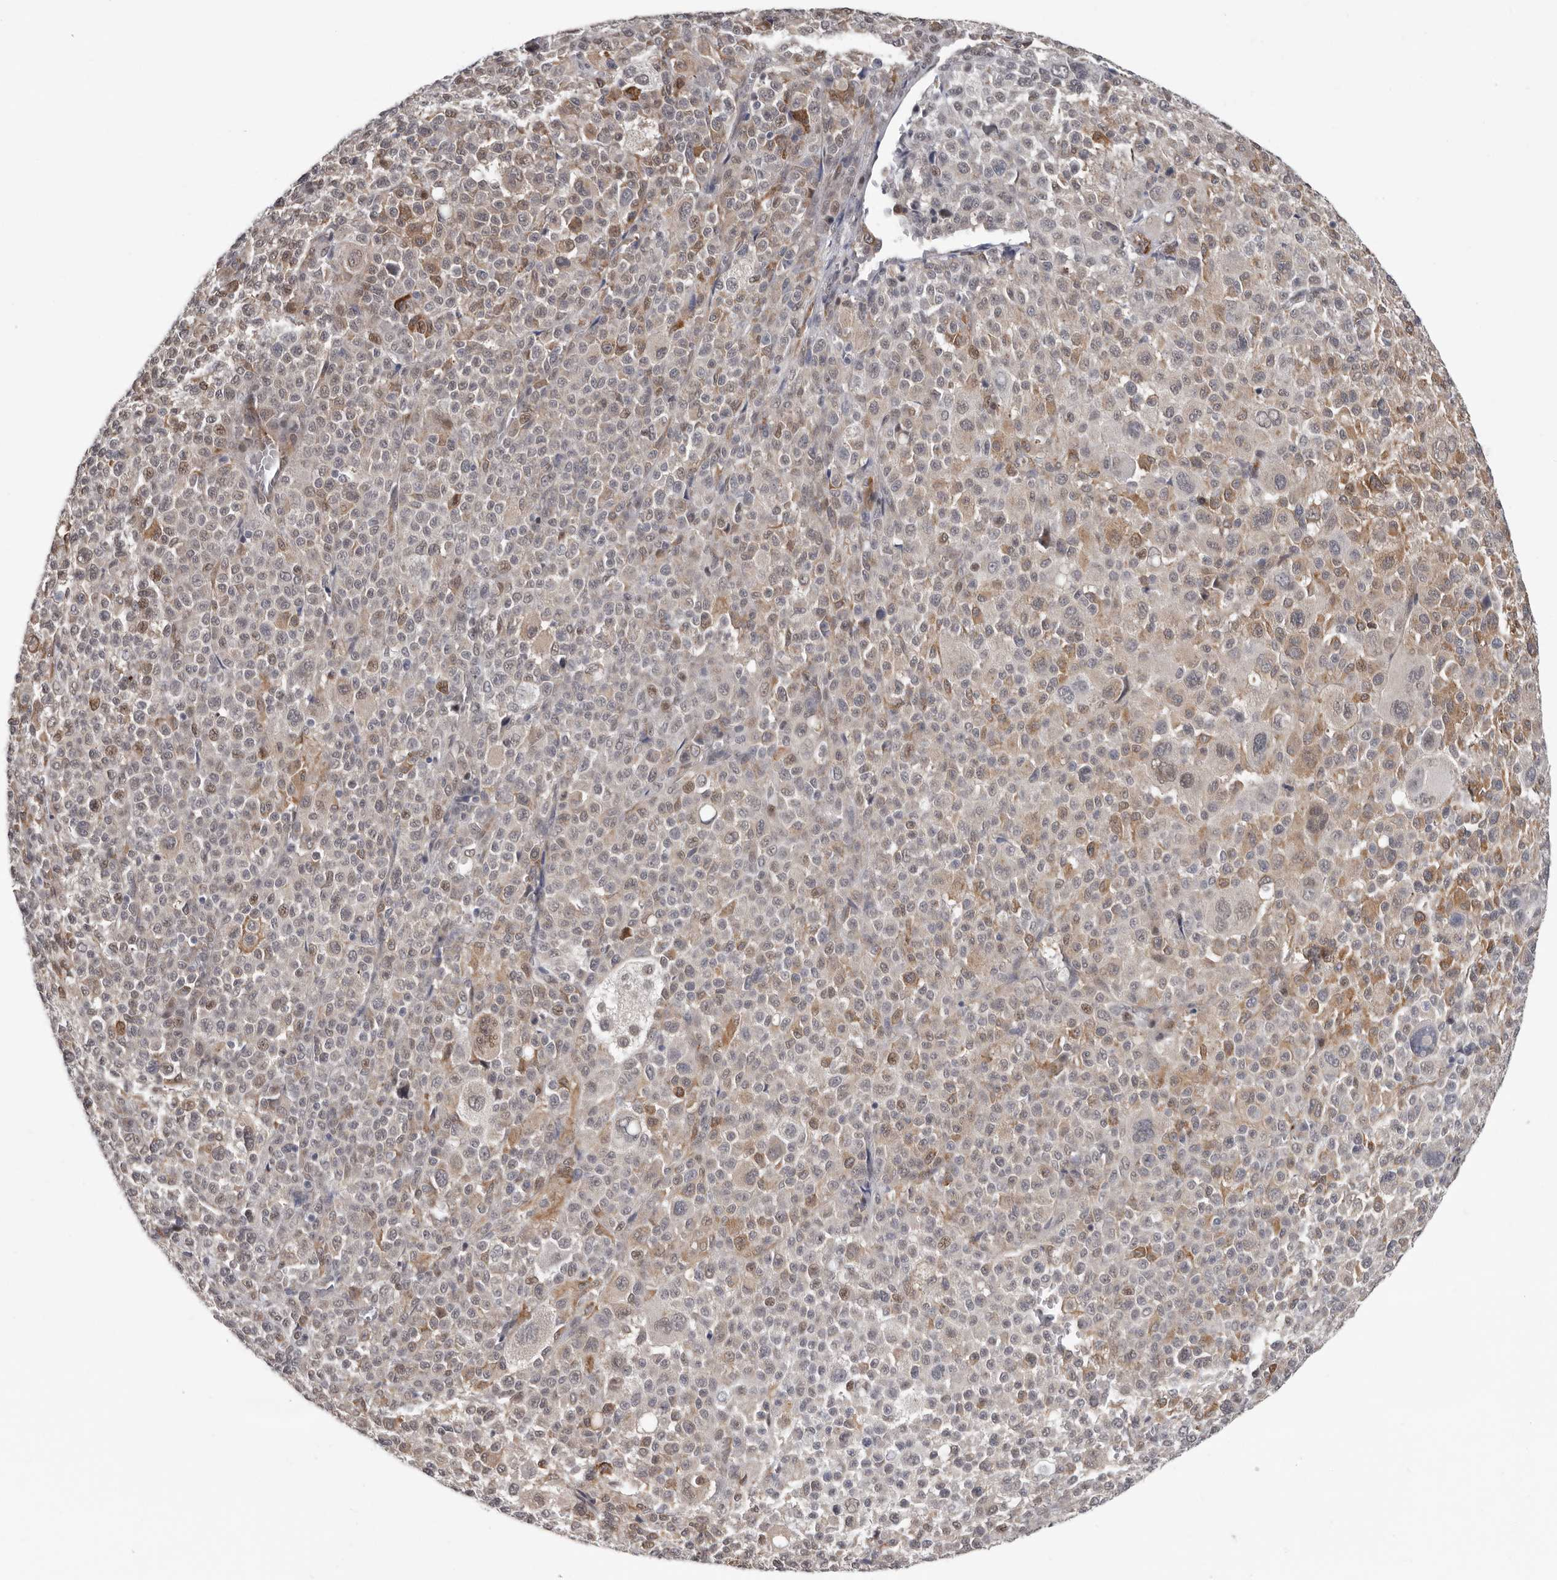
{"staining": {"intensity": "moderate", "quantity": "<25%", "location": "cytoplasmic/membranous"}, "tissue": "melanoma", "cell_type": "Tumor cells", "image_type": "cancer", "snomed": [{"axis": "morphology", "description": "Malignant melanoma, Metastatic site"}, {"axis": "topography", "description": "Skin"}], "caption": "Immunohistochemistry of human malignant melanoma (metastatic site) exhibits low levels of moderate cytoplasmic/membranous staining in about <25% of tumor cells. (Brightfield microscopy of DAB IHC at high magnification).", "gene": "RALGPS2", "patient": {"sex": "female", "age": 74}}